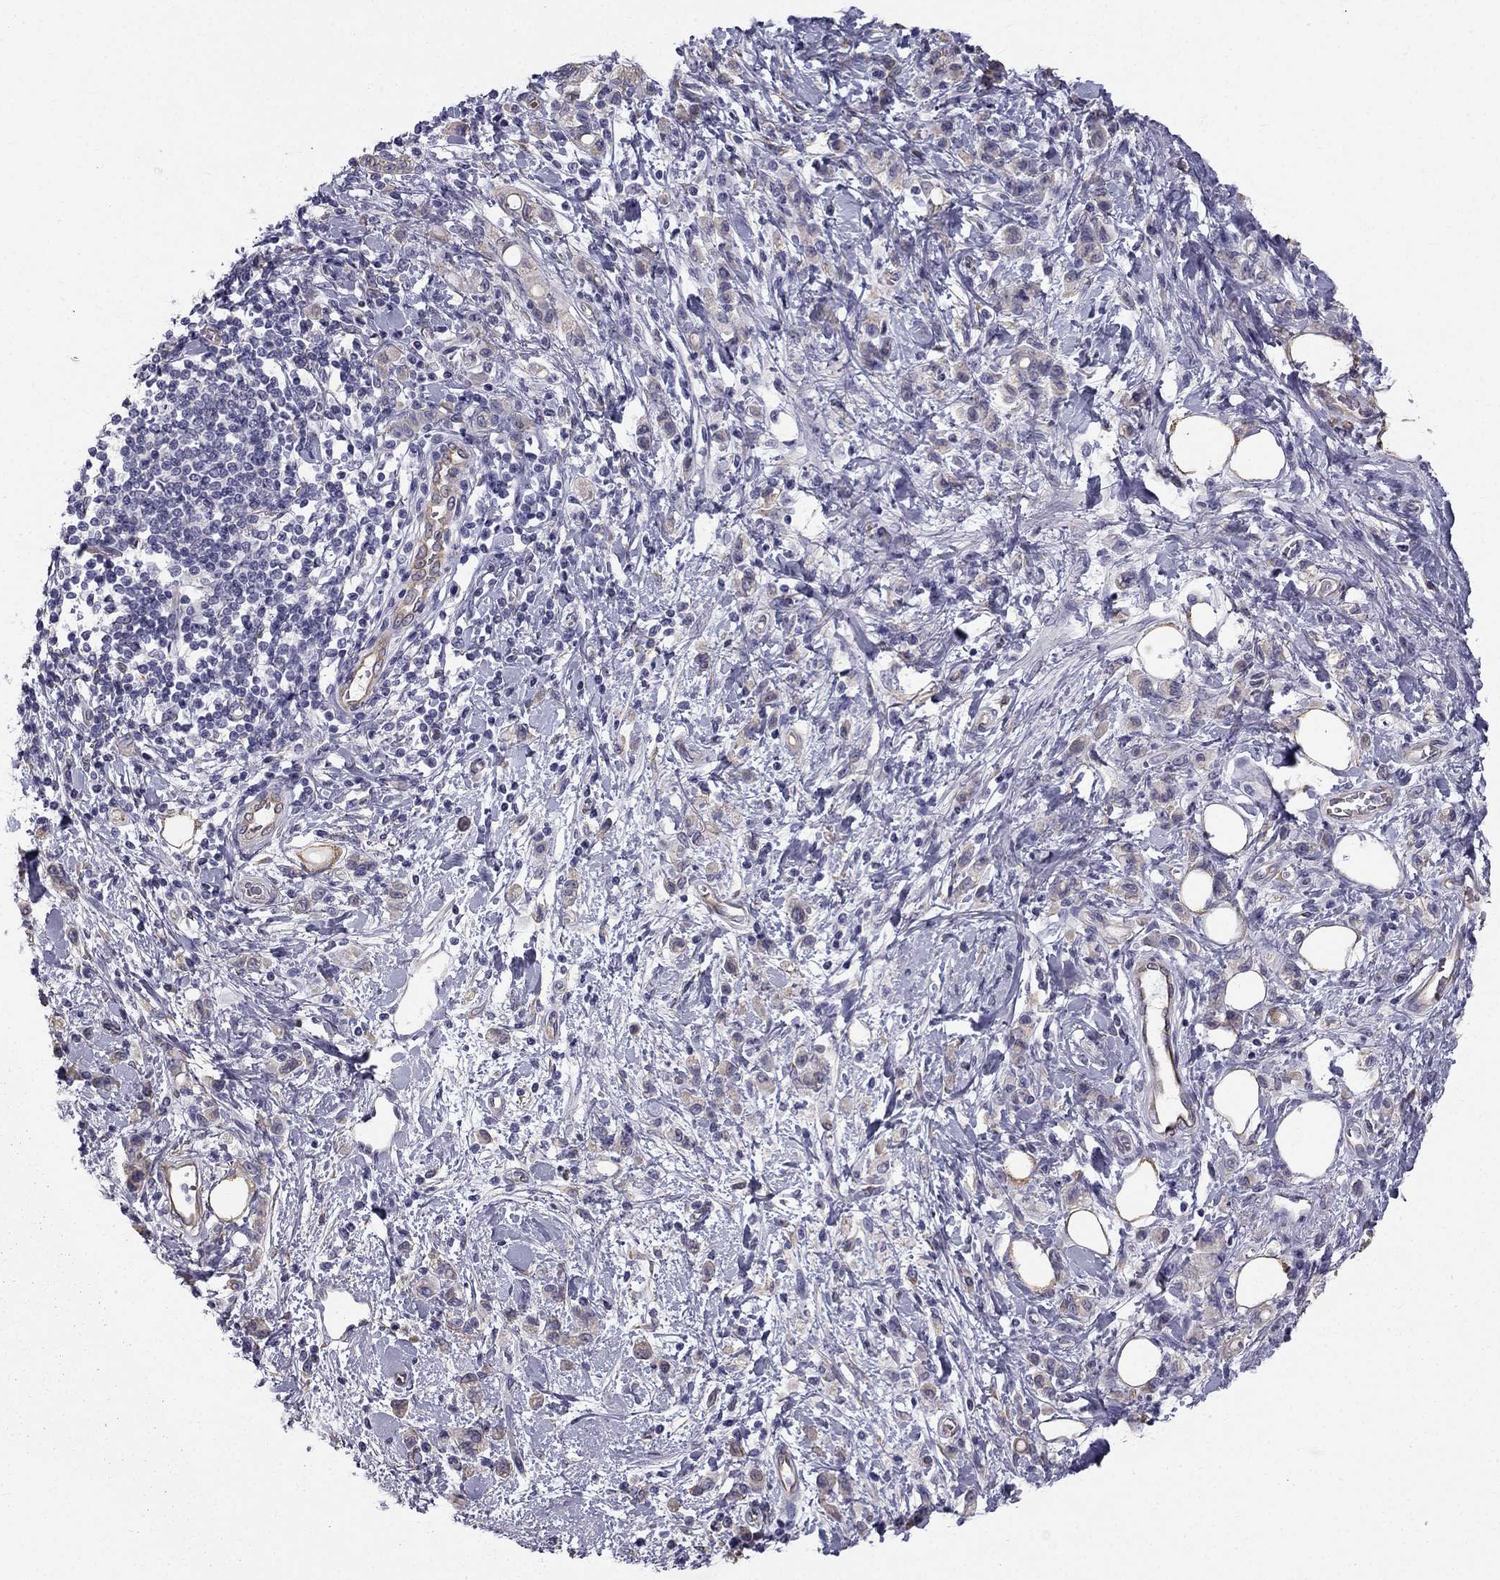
{"staining": {"intensity": "weak", "quantity": "25%-75%", "location": "cytoplasmic/membranous"}, "tissue": "stomach cancer", "cell_type": "Tumor cells", "image_type": "cancer", "snomed": [{"axis": "morphology", "description": "Adenocarcinoma, NOS"}, {"axis": "topography", "description": "Stomach"}], "caption": "Adenocarcinoma (stomach) stained with DAB immunohistochemistry displays low levels of weak cytoplasmic/membranous staining in approximately 25%-75% of tumor cells. (Brightfield microscopy of DAB IHC at high magnification).", "gene": "CCDC40", "patient": {"sex": "male", "age": 77}}